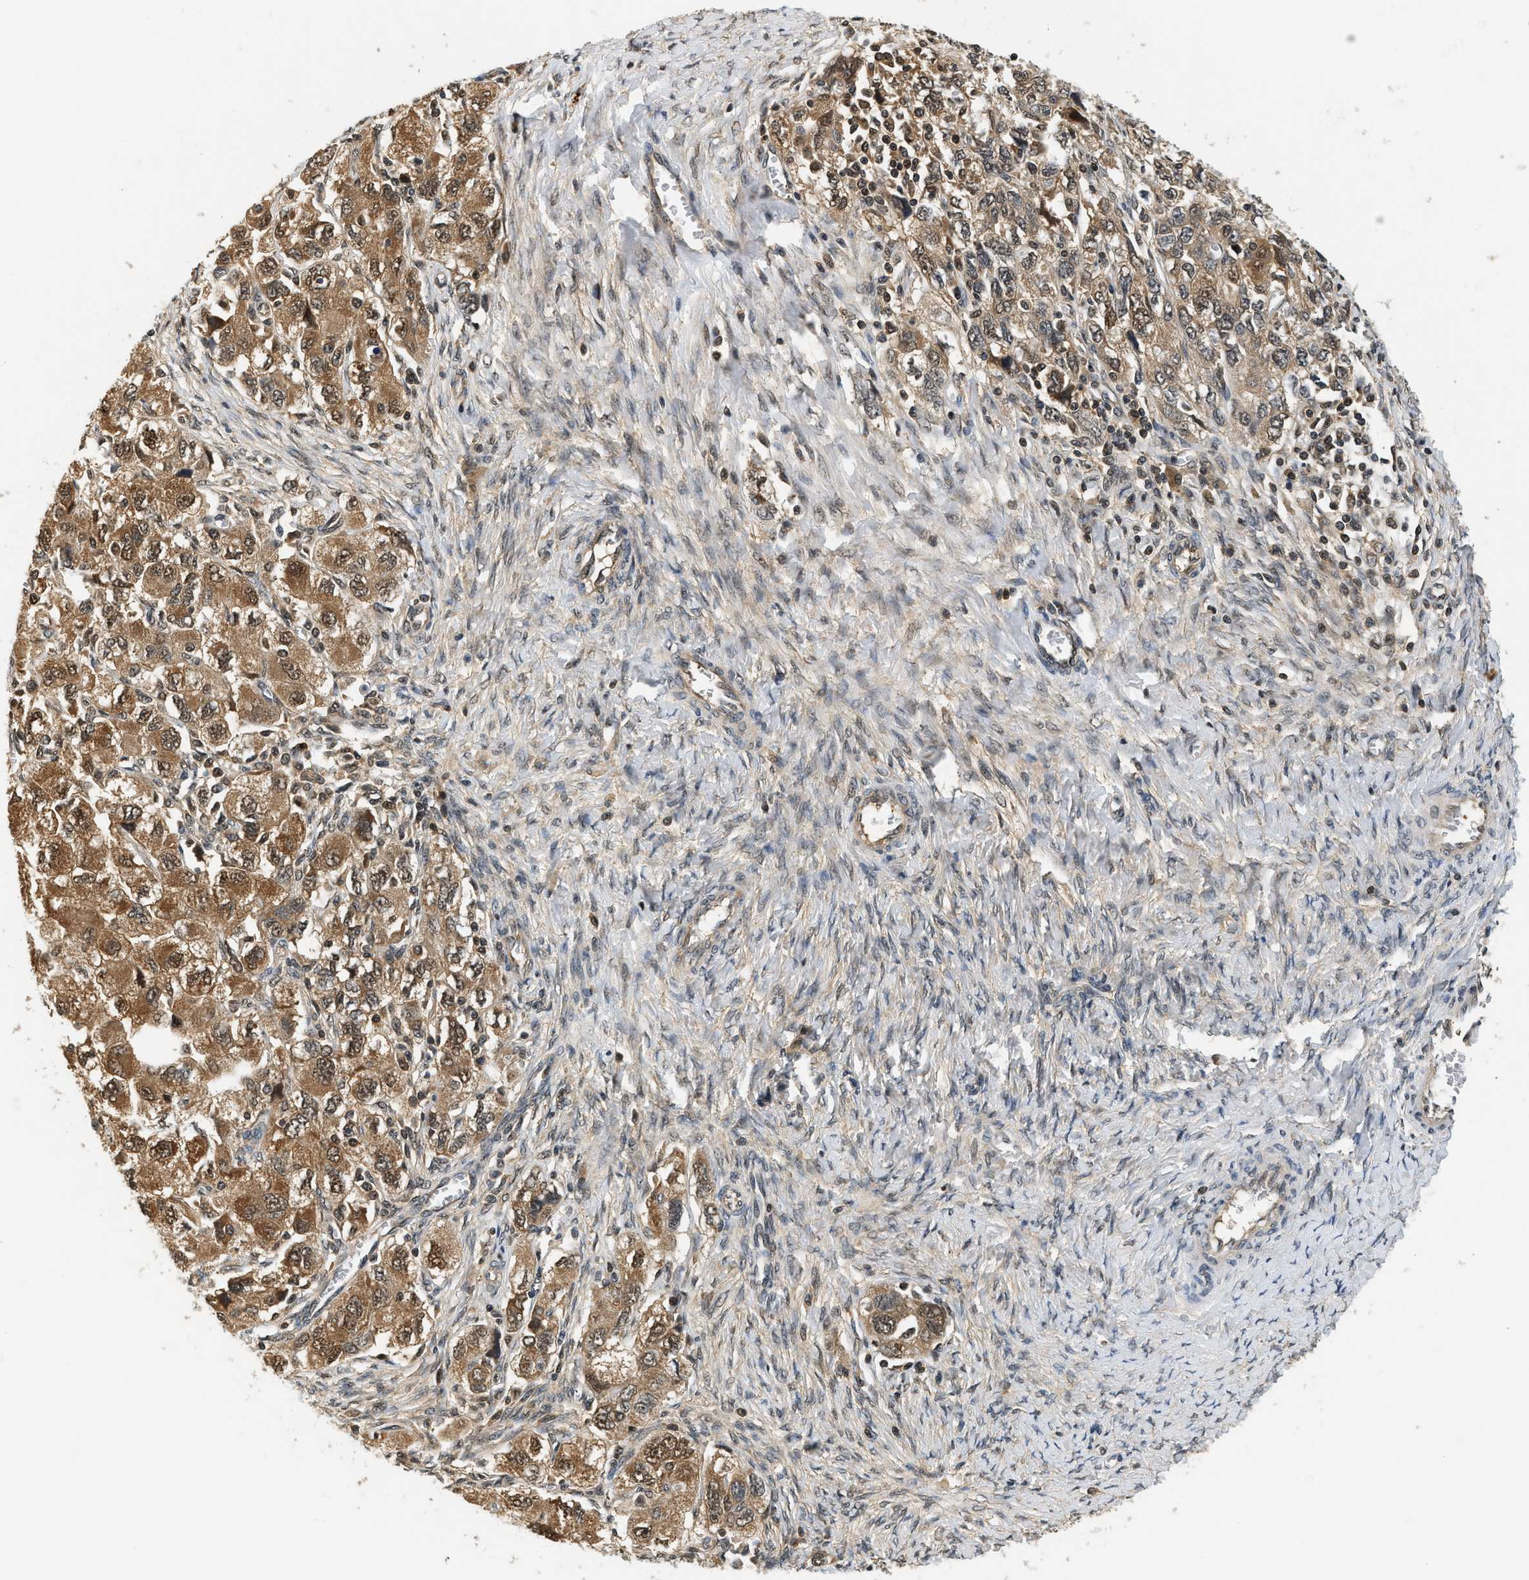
{"staining": {"intensity": "strong", "quantity": ">75%", "location": "cytoplasmic/membranous,nuclear"}, "tissue": "ovarian cancer", "cell_type": "Tumor cells", "image_type": "cancer", "snomed": [{"axis": "morphology", "description": "Carcinoma, NOS"}, {"axis": "morphology", "description": "Cystadenocarcinoma, serous, NOS"}, {"axis": "topography", "description": "Ovary"}], "caption": "This is an image of immunohistochemistry (IHC) staining of ovarian cancer, which shows strong positivity in the cytoplasmic/membranous and nuclear of tumor cells.", "gene": "PSMD3", "patient": {"sex": "female", "age": 69}}